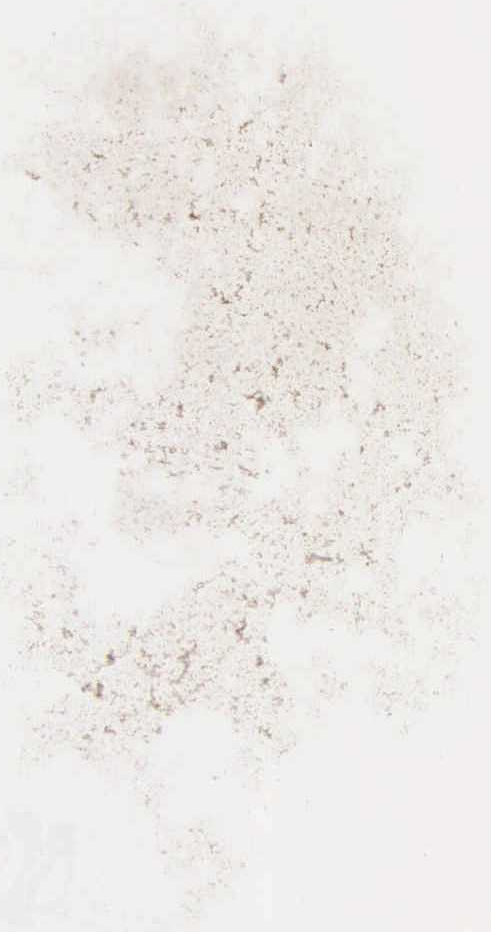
{"staining": {"intensity": "moderate", "quantity": "<25%", "location": "cytoplasmic/membranous"}, "tissue": "adipose tissue", "cell_type": "Adipocytes", "image_type": "normal", "snomed": [{"axis": "morphology", "description": "Normal tissue, NOS"}, {"axis": "topography", "description": "Breast"}], "caption": "Immunohistochemical staining of benign adipose tissue reveals low levels of moderate cytoplasmic/membranous positivity in about <25% of adipocytes. (DAB (3,3'-diaminobenzidine) IHC with brightfield microscopy, high magnification).", "gene": "CDC45", "patient": {"sex": "female", "age": 44}}